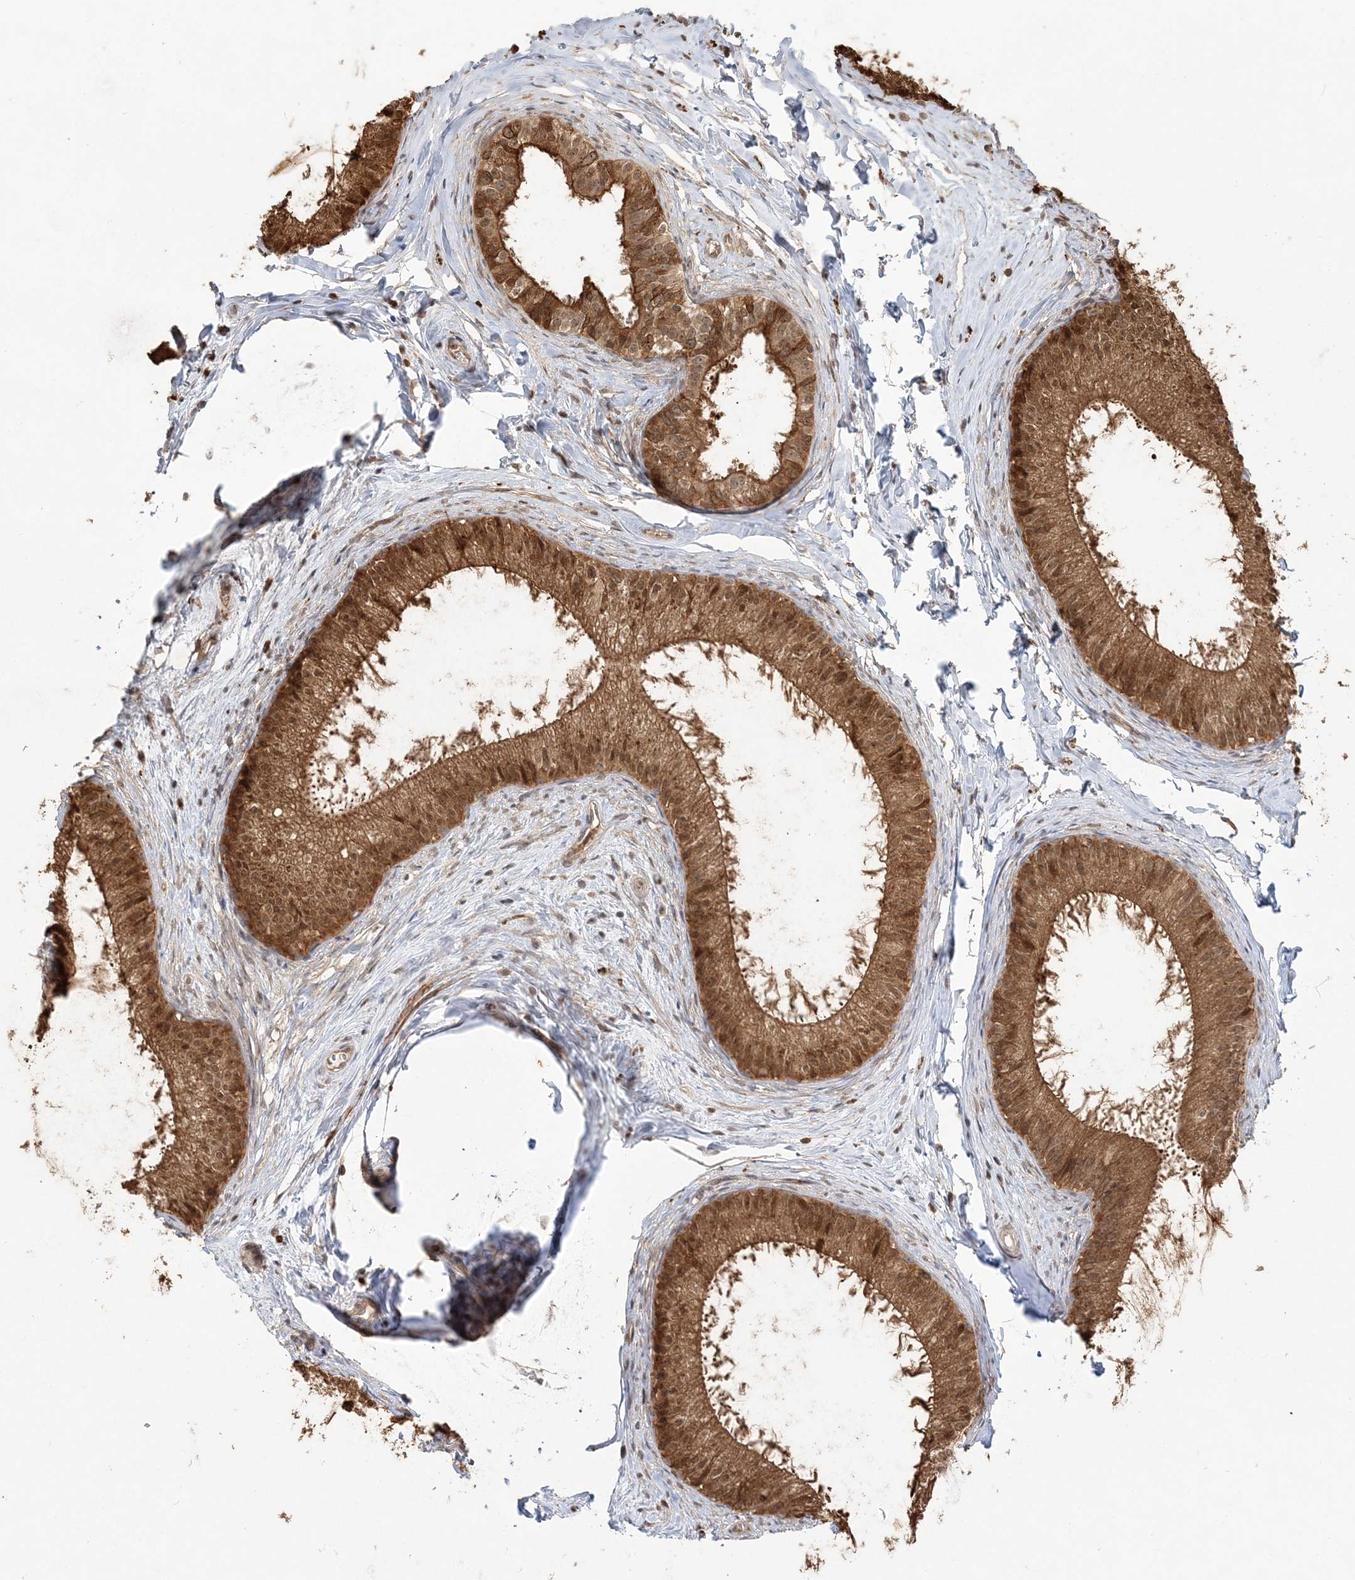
{"staining": {"intensity": "strong", "quantity": ">75%", "location": "cytoplasmic/membranous,nuclear"}, "tissue": "epididymis", "cell_type": "Glandular cells", "image_type": "normal", "snomed": [{"axis": "morphology", "description": "Normal tissue, NOS"}, {"axis": "topography", "description": "Epididymis"}], "caption": "IHC of benign epididymis exhibits high levels of strong cytoplasmic/membranous,nuclear expression in approximately >75% of glandular cells.", "gene": "CAB39", "patient": {"sex": "male", "age": 34}}